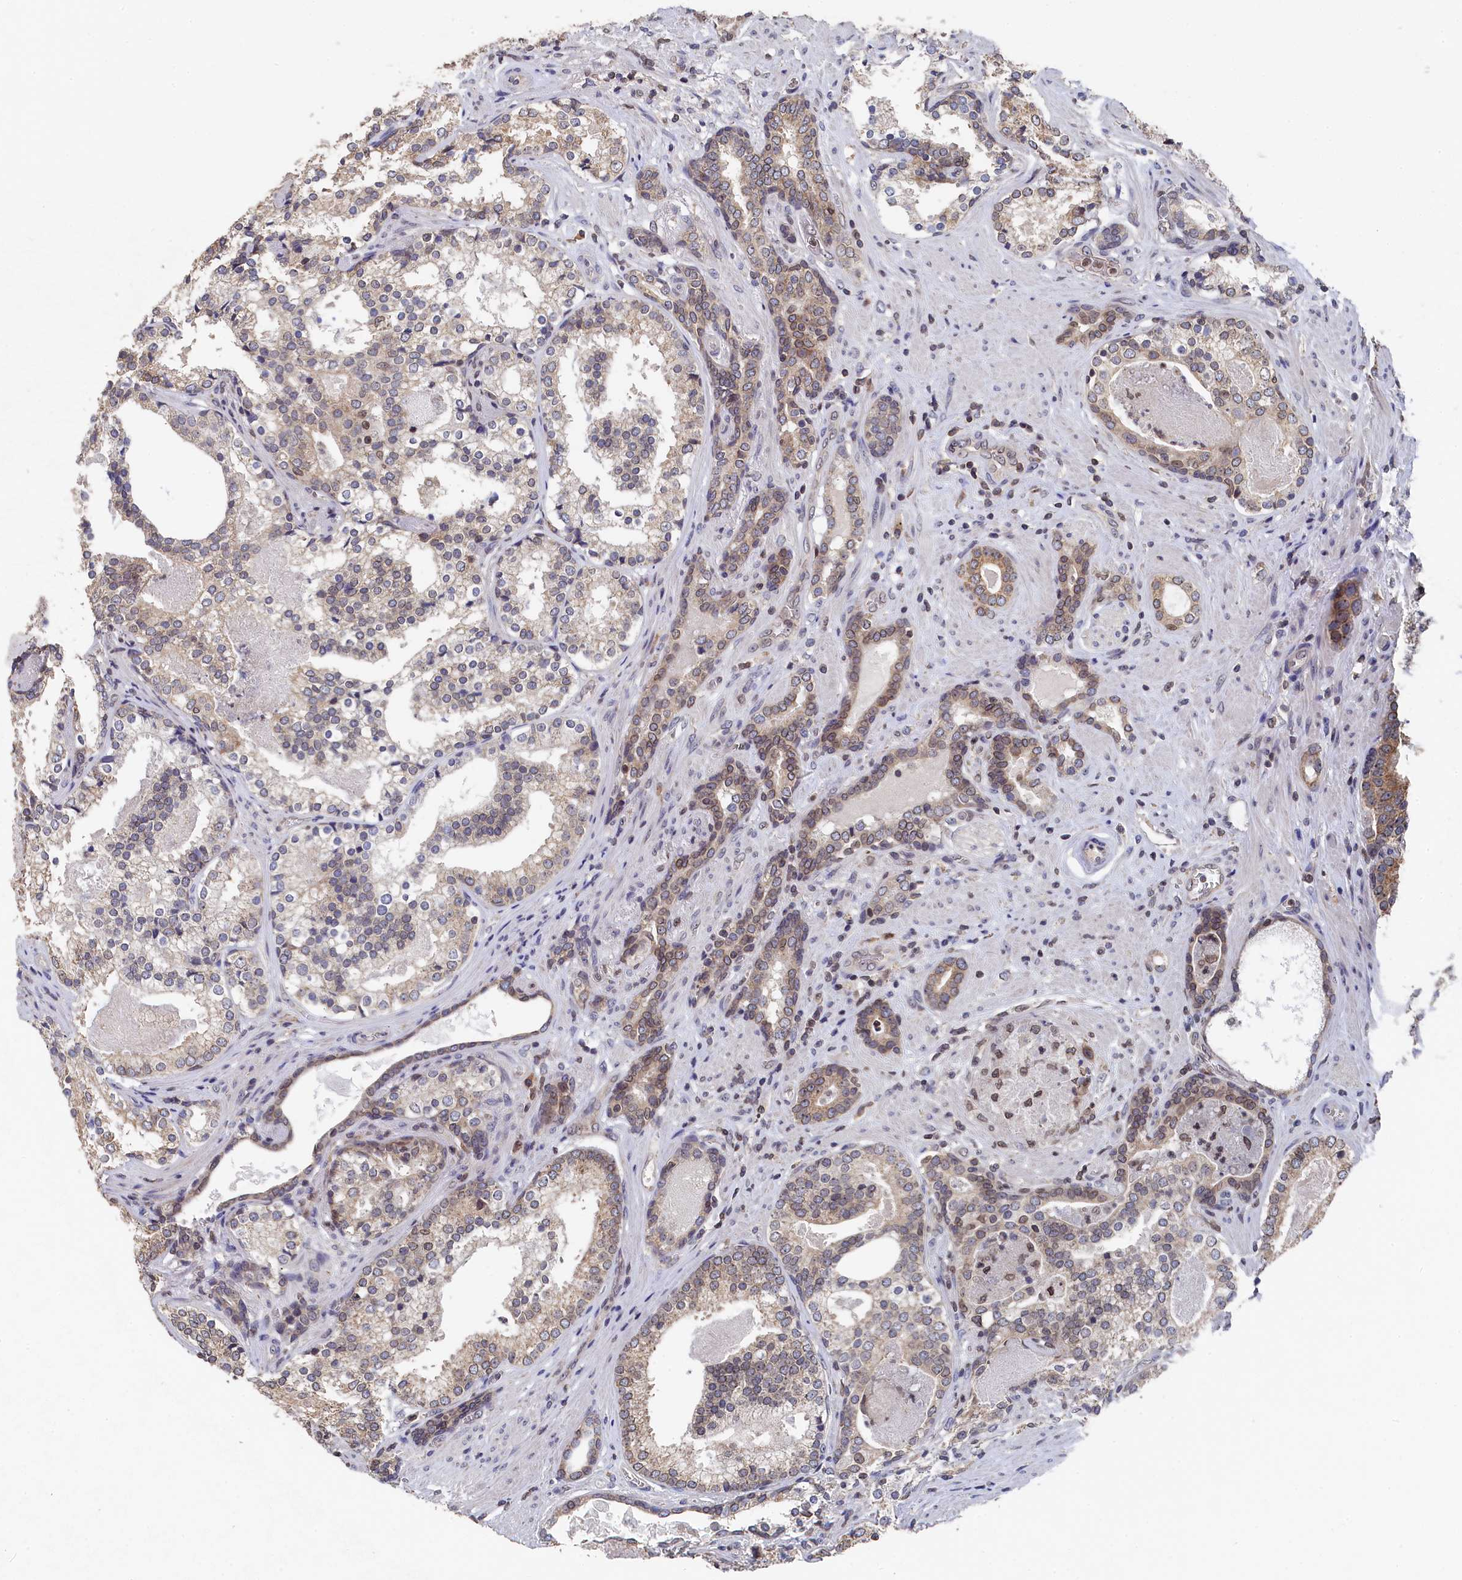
{"staining": {"intensity": "weak", "quantity": ">75%", "location": "cytoplasmic/membranous"}, "tissue": "prostate cancer", "cell_type": "Tumor cells", "image_type": "cancer", "snomed": [{"axis": "morphology", "description": "Adenocarcinoma, High grade"}, {"axis": "topography", "description": "Prostate"}], "caption": "IHC histopathology image of human prostate adenocarcinoma (high-grade) stained for a protein (brown), which shows low levels of weak cytoplasmic/membranous expression in approximately >75% of tumor cells.", "gene": "ANKEF1", "patient": {"sex": "male", "age": 58}}